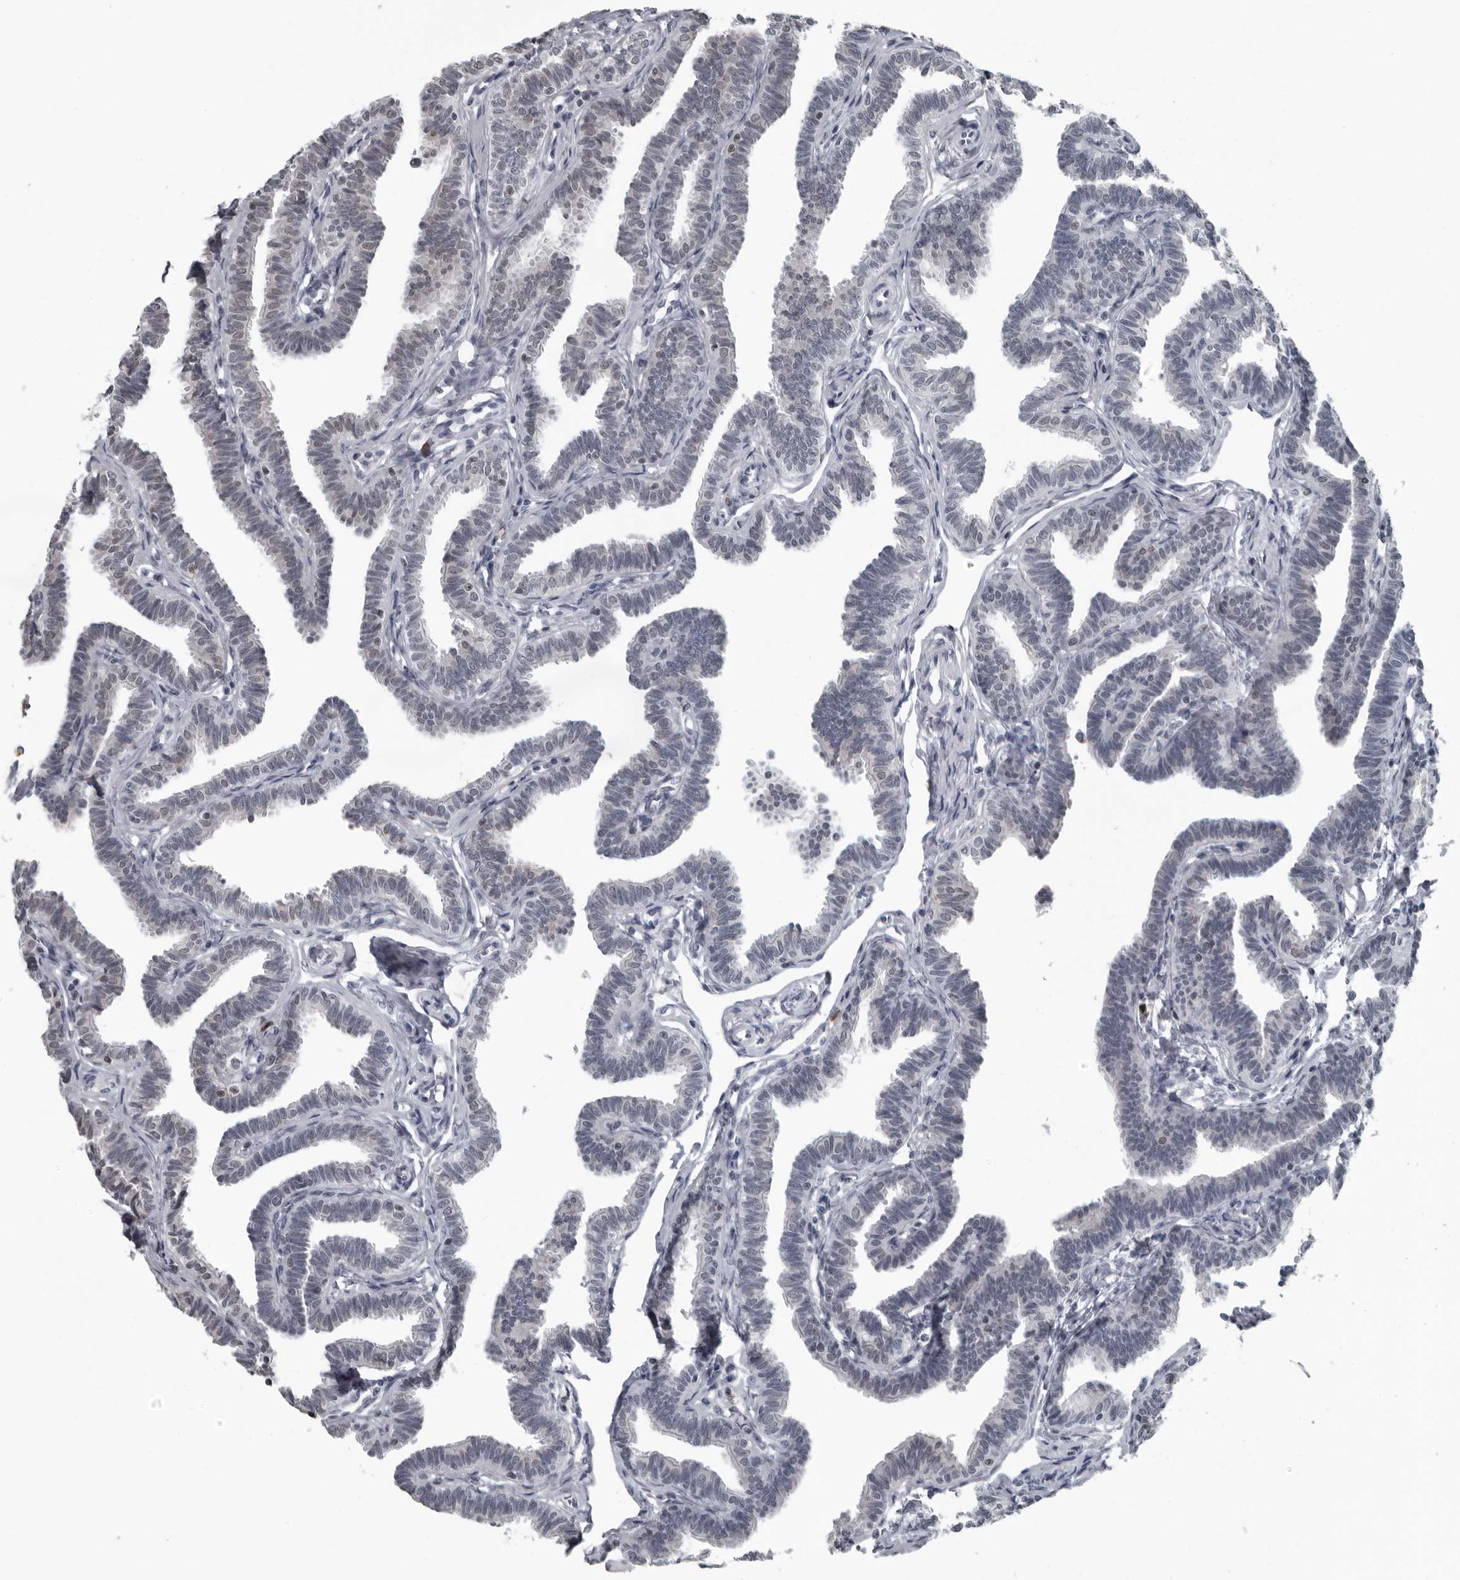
{"staining": {"intensity": "moderate", "quantity": "<25%", "location": "nuclear"}, "tissue": "fallopian tube", "cell_type": "Glandular cells", "image_type": "normal", "snomed": [{"axis": "morphology", "description": "Normal tissue, NOS"}, {"axis": "topography", "description": "Fallopian tube"}, {"axis": "topography", "description": "Ovary"}], "caption": "Protein staining demonstrates moderate nuclear expression in approximately <25% of glandular cells in benign fallopian tube. (DAB (3,3'-diaminobenzidine) IHC, brown staining for protein, blue staining for nuclei).", "gene": "RTCA", "patient": {"sex": "female", "age": 23}}